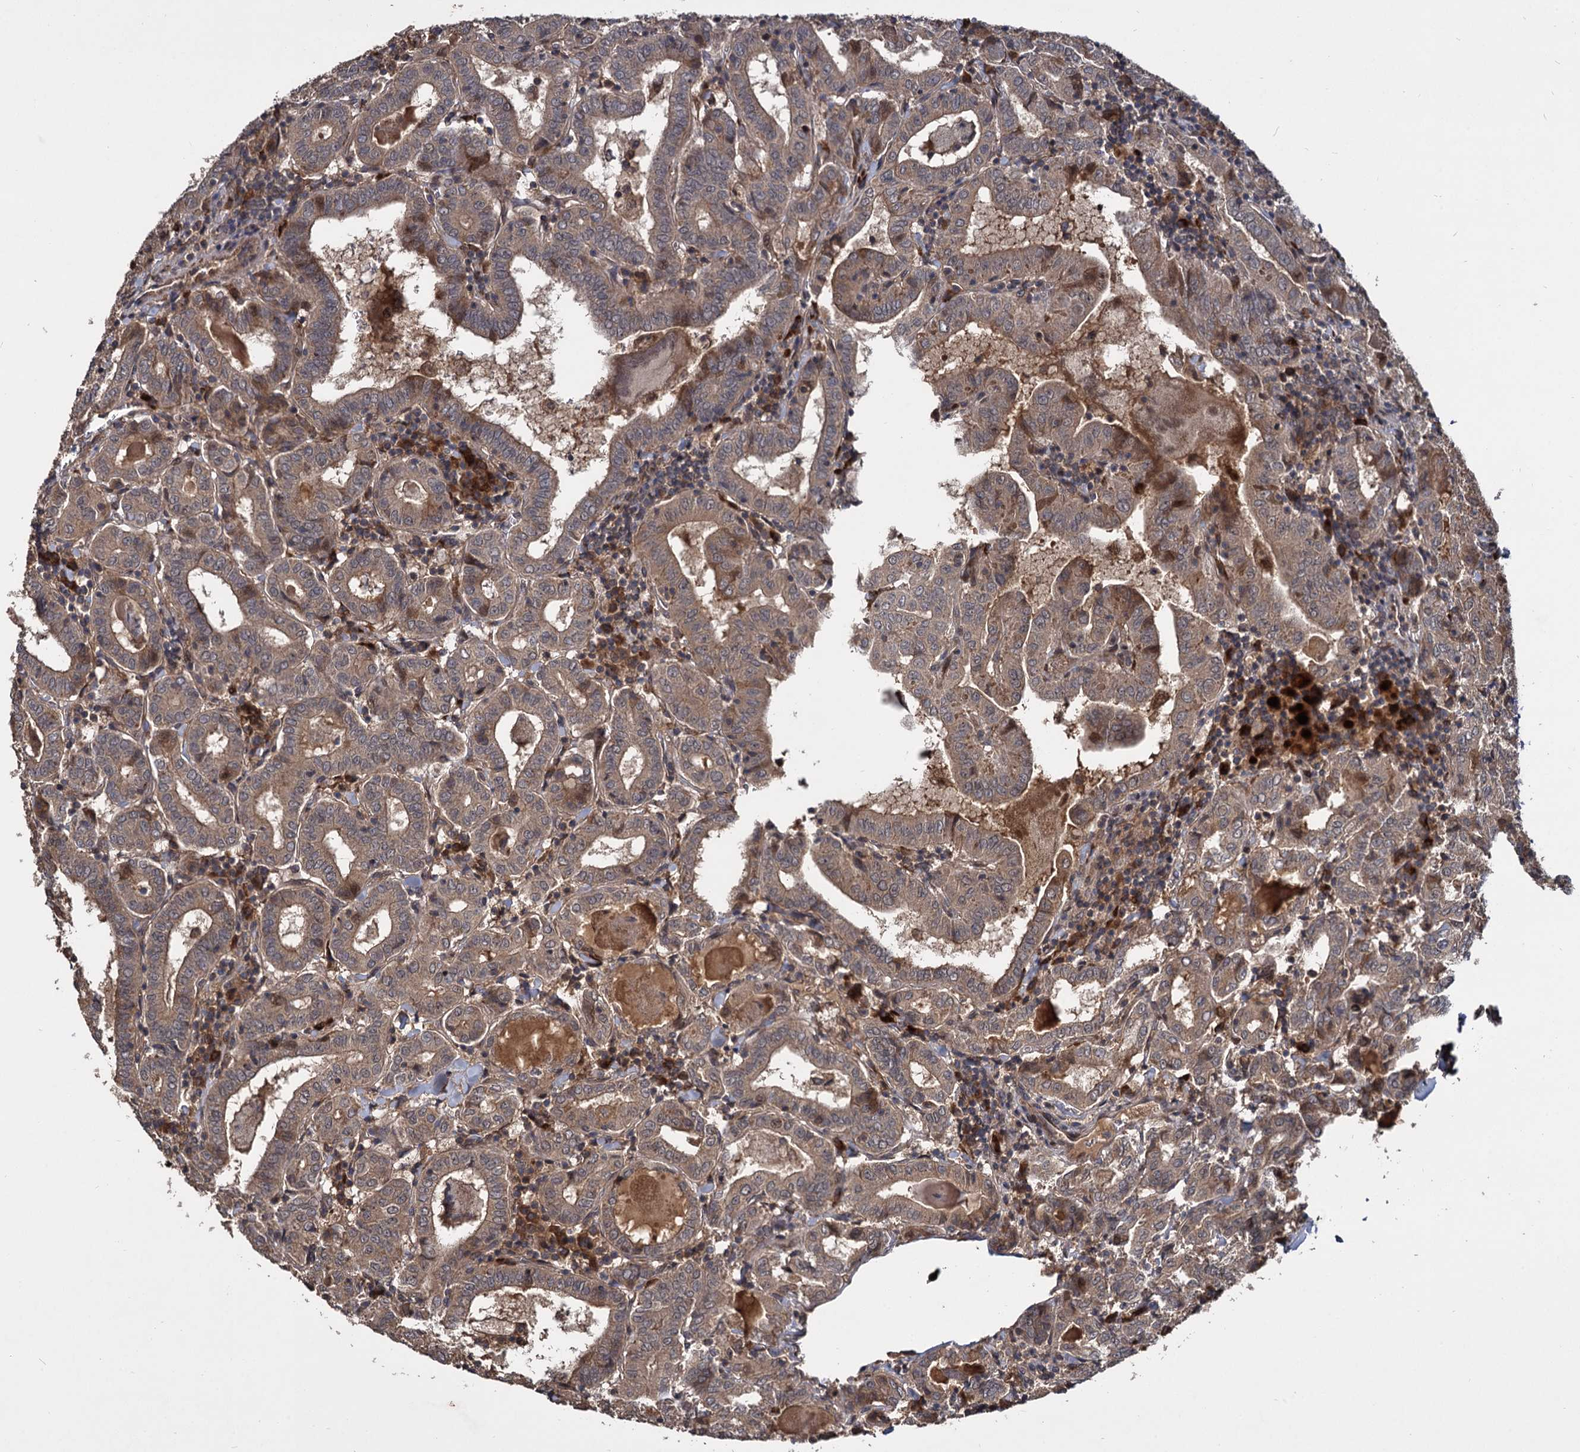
{"staining": {"intensity": "weak", "quantity": ">75%", "location": "cytoplasmic/membranous"}, "tissue": "thyroid cancer", "cell_type": "Tumor cells", "image_type": "cancer", "snomed": [{"axis": "morphology", "description": "Papillary adenocarcinoma, NOS"}, {"axis": "topography", "description": "Thyroid gland"}], "caption": "Human thyroid papillary adenocarcinoma stained with a protein marker exhibits weak staining in tumor cells.", "gene": "INPPL1", "patient": {"sex": "female", "age": 72}}